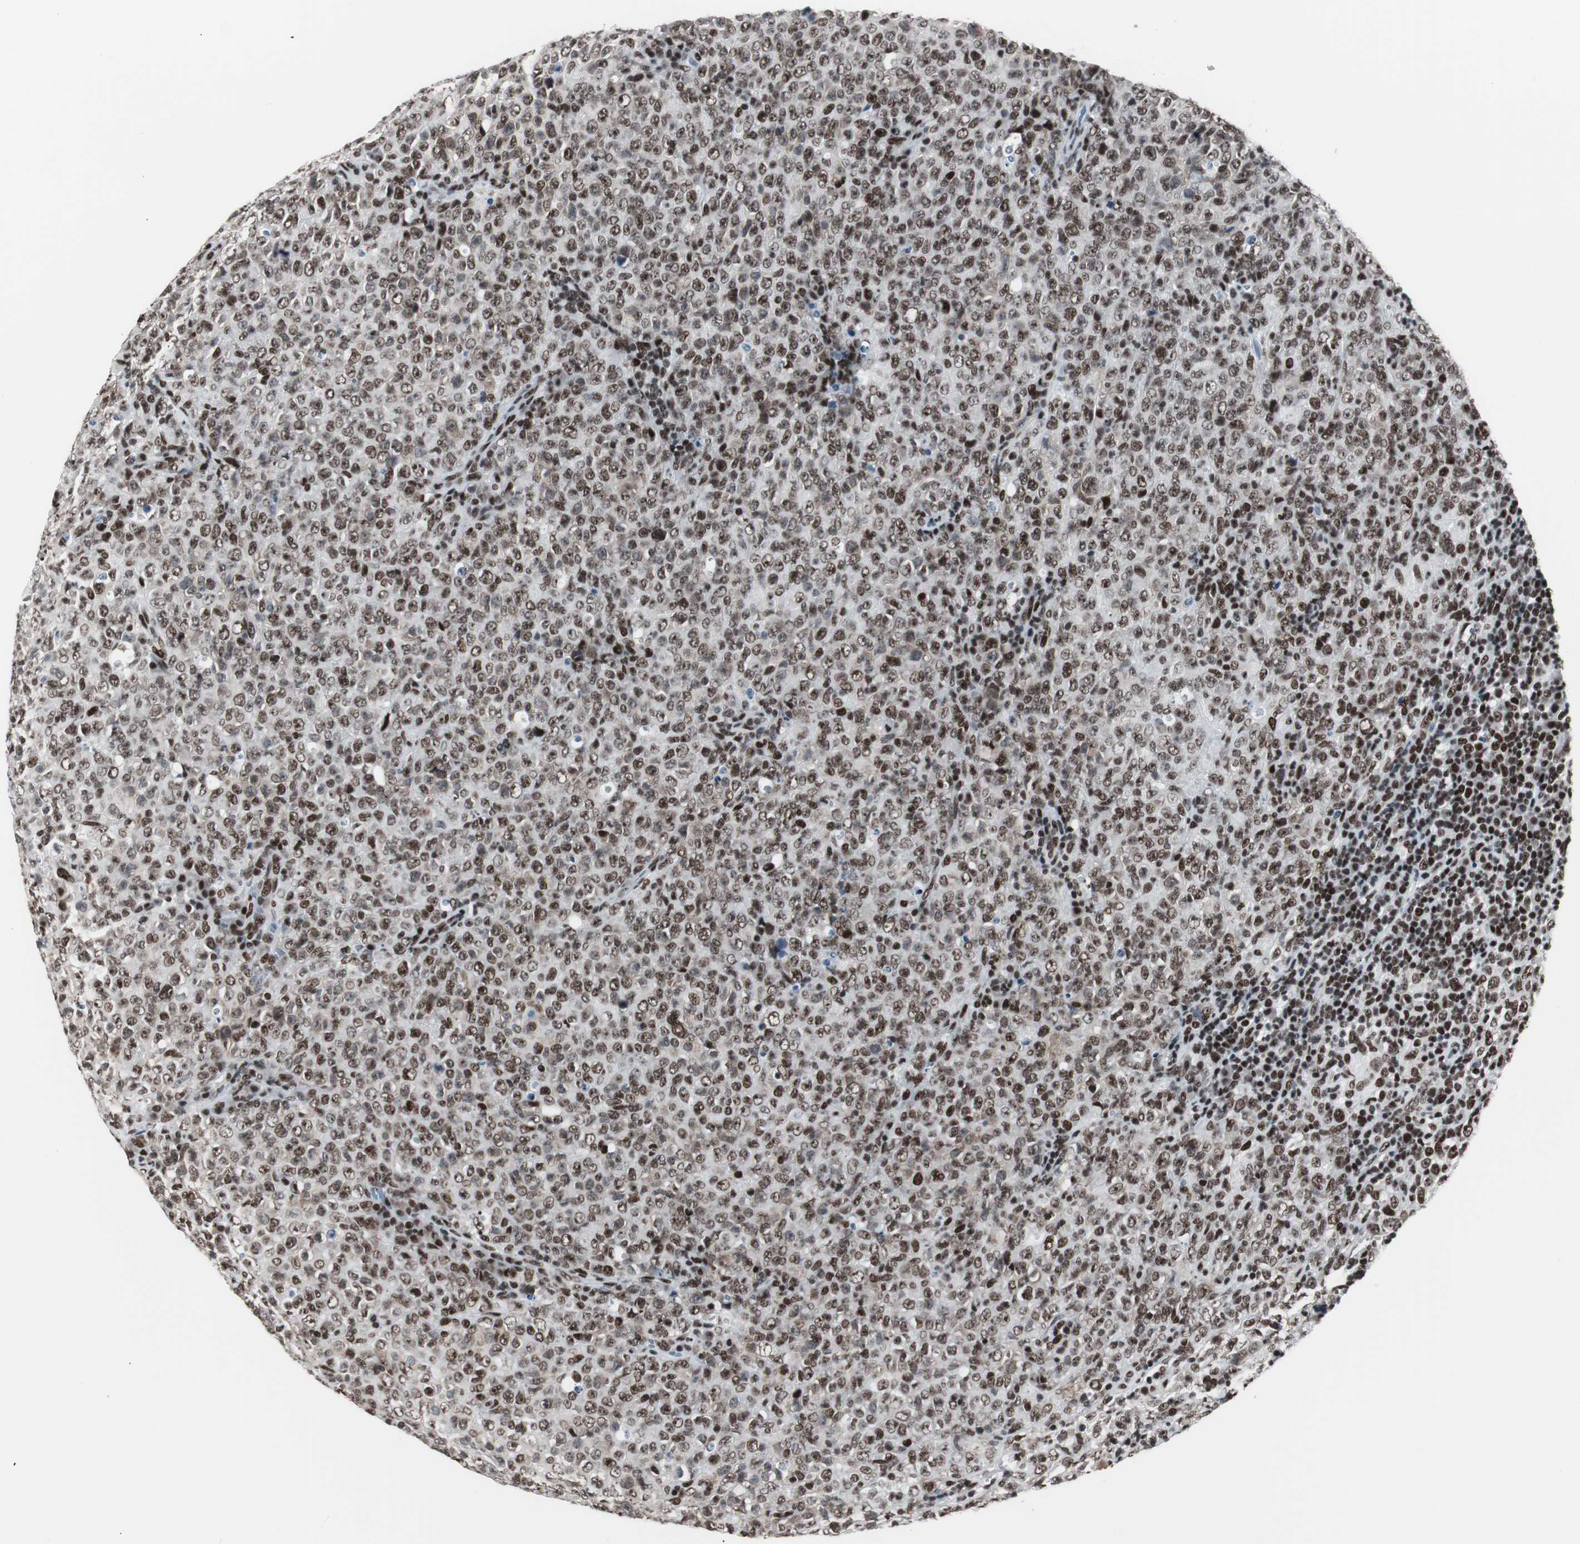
{"staining": {"intensity": "strong", "quantity": ">75%", "location": "nuclear"}, "tissue": "lymphoma", "cell_type": "Tumor cells", "image_type": "cancer", "snomed": [{"axis": "morphology", "description": "Malignant lymphoma, non-Hodgkin's type, High grade"}, {"axis": "topography", "description": "Tonsil"}], "caption": "A high amount of strong nuclear staining is appreciated in approximately >75% of tumor cells in malignant lymphoma, non-Hodgkin's type (high-grade) tissue. Using DAB (brown) and hematoxylin (blue) stains, captured at high magnification using brightfield microscopy.", "gene": "XRCC1", "patient": {"sex": "female", "age": 36}}